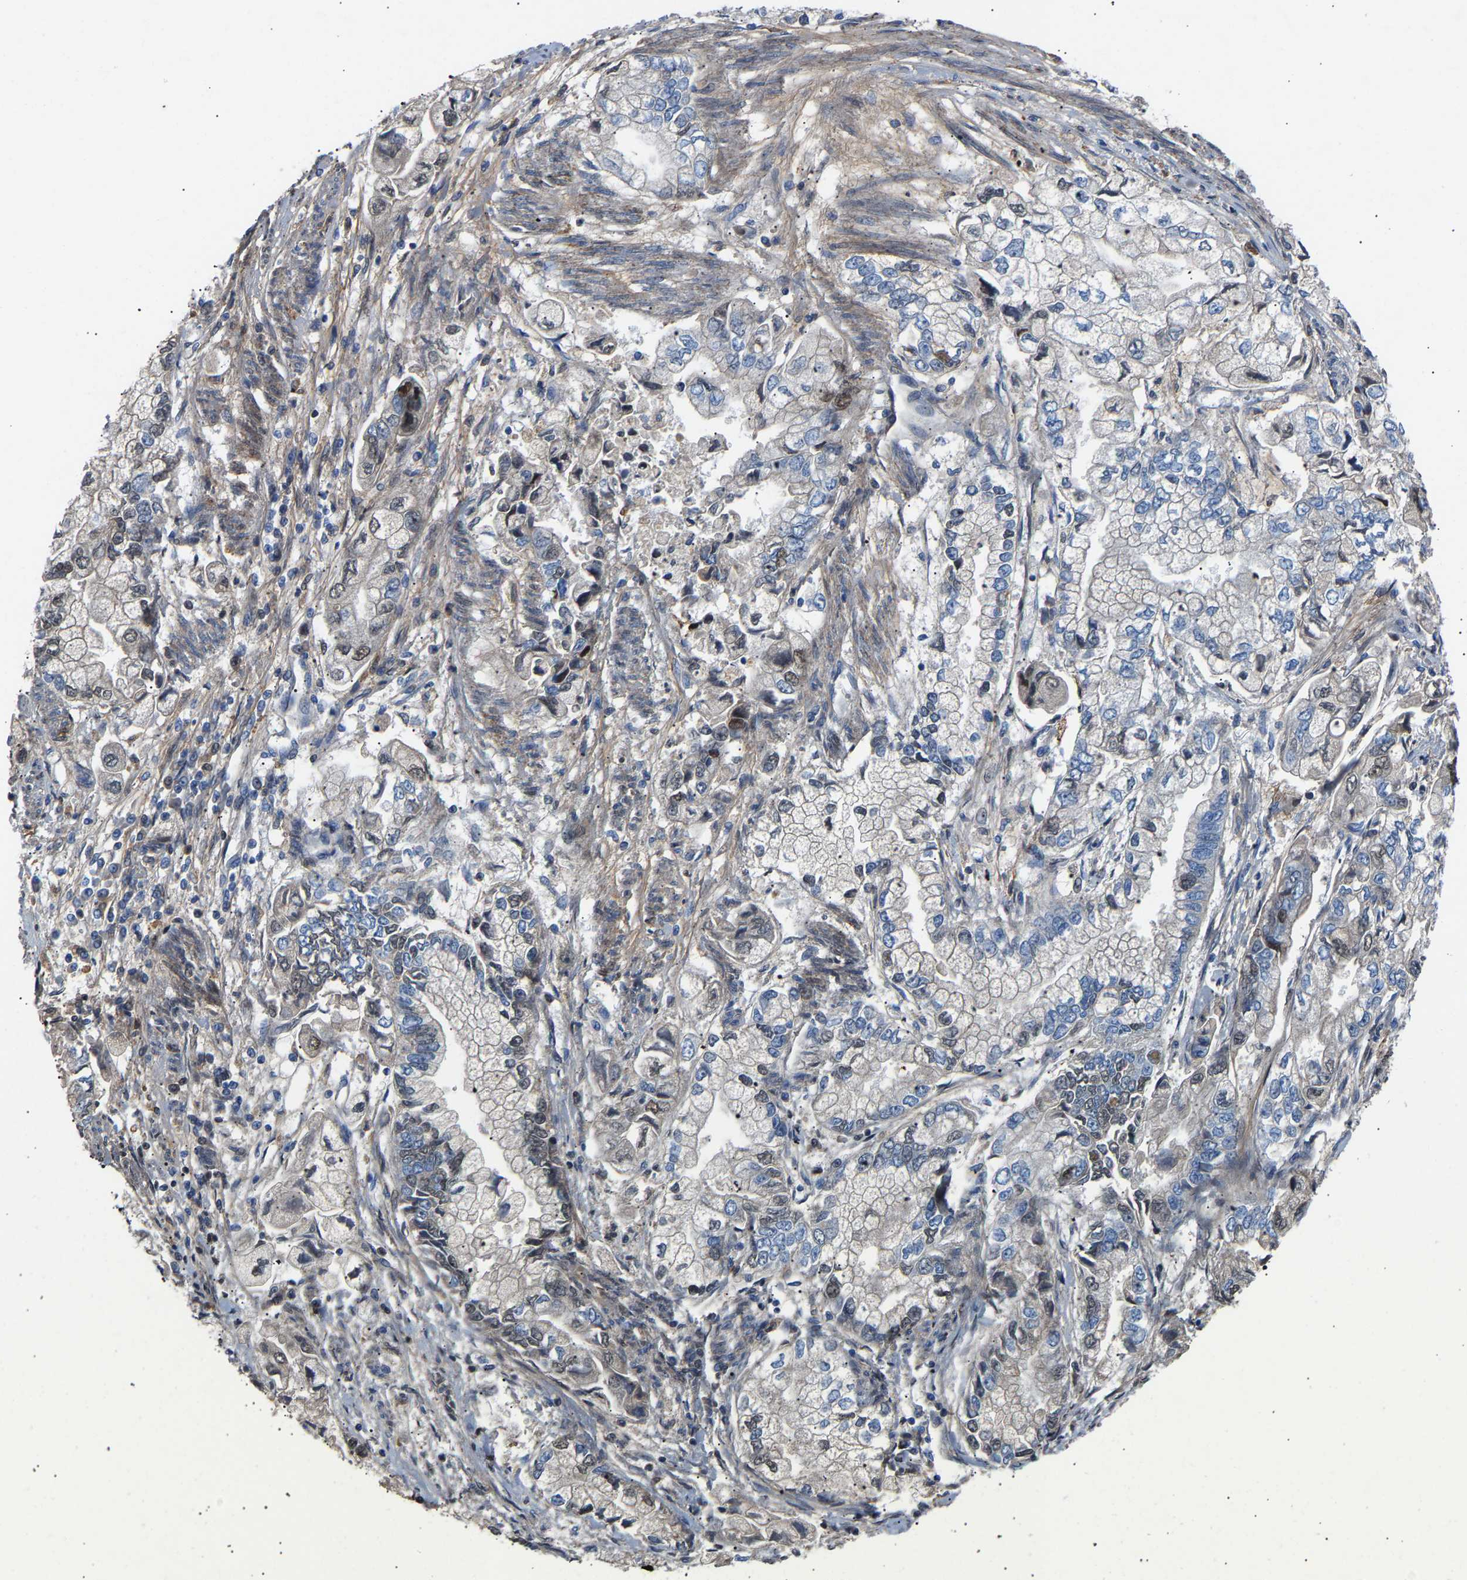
{"staining": {"intensity": "negative", "quantity": "none", "location": "none"}, "tissue": "stomach cancer", "cell_type": "Tumor cells", "image_type": "cancer", "snomed": [{"axis": "morphology", "description": "Normal tissue, NOS"}, {"axis": "morphology", "description": "Adenocarcinoma, NOS"}, {"axis": "topography", "description": "Stomach"}], "caption": "An image of human adenocarcinoma (stomach) is negative for staining in tumor cells.", "gene": "CCDC171", "patient": {"sex": "male", "age": 62}}